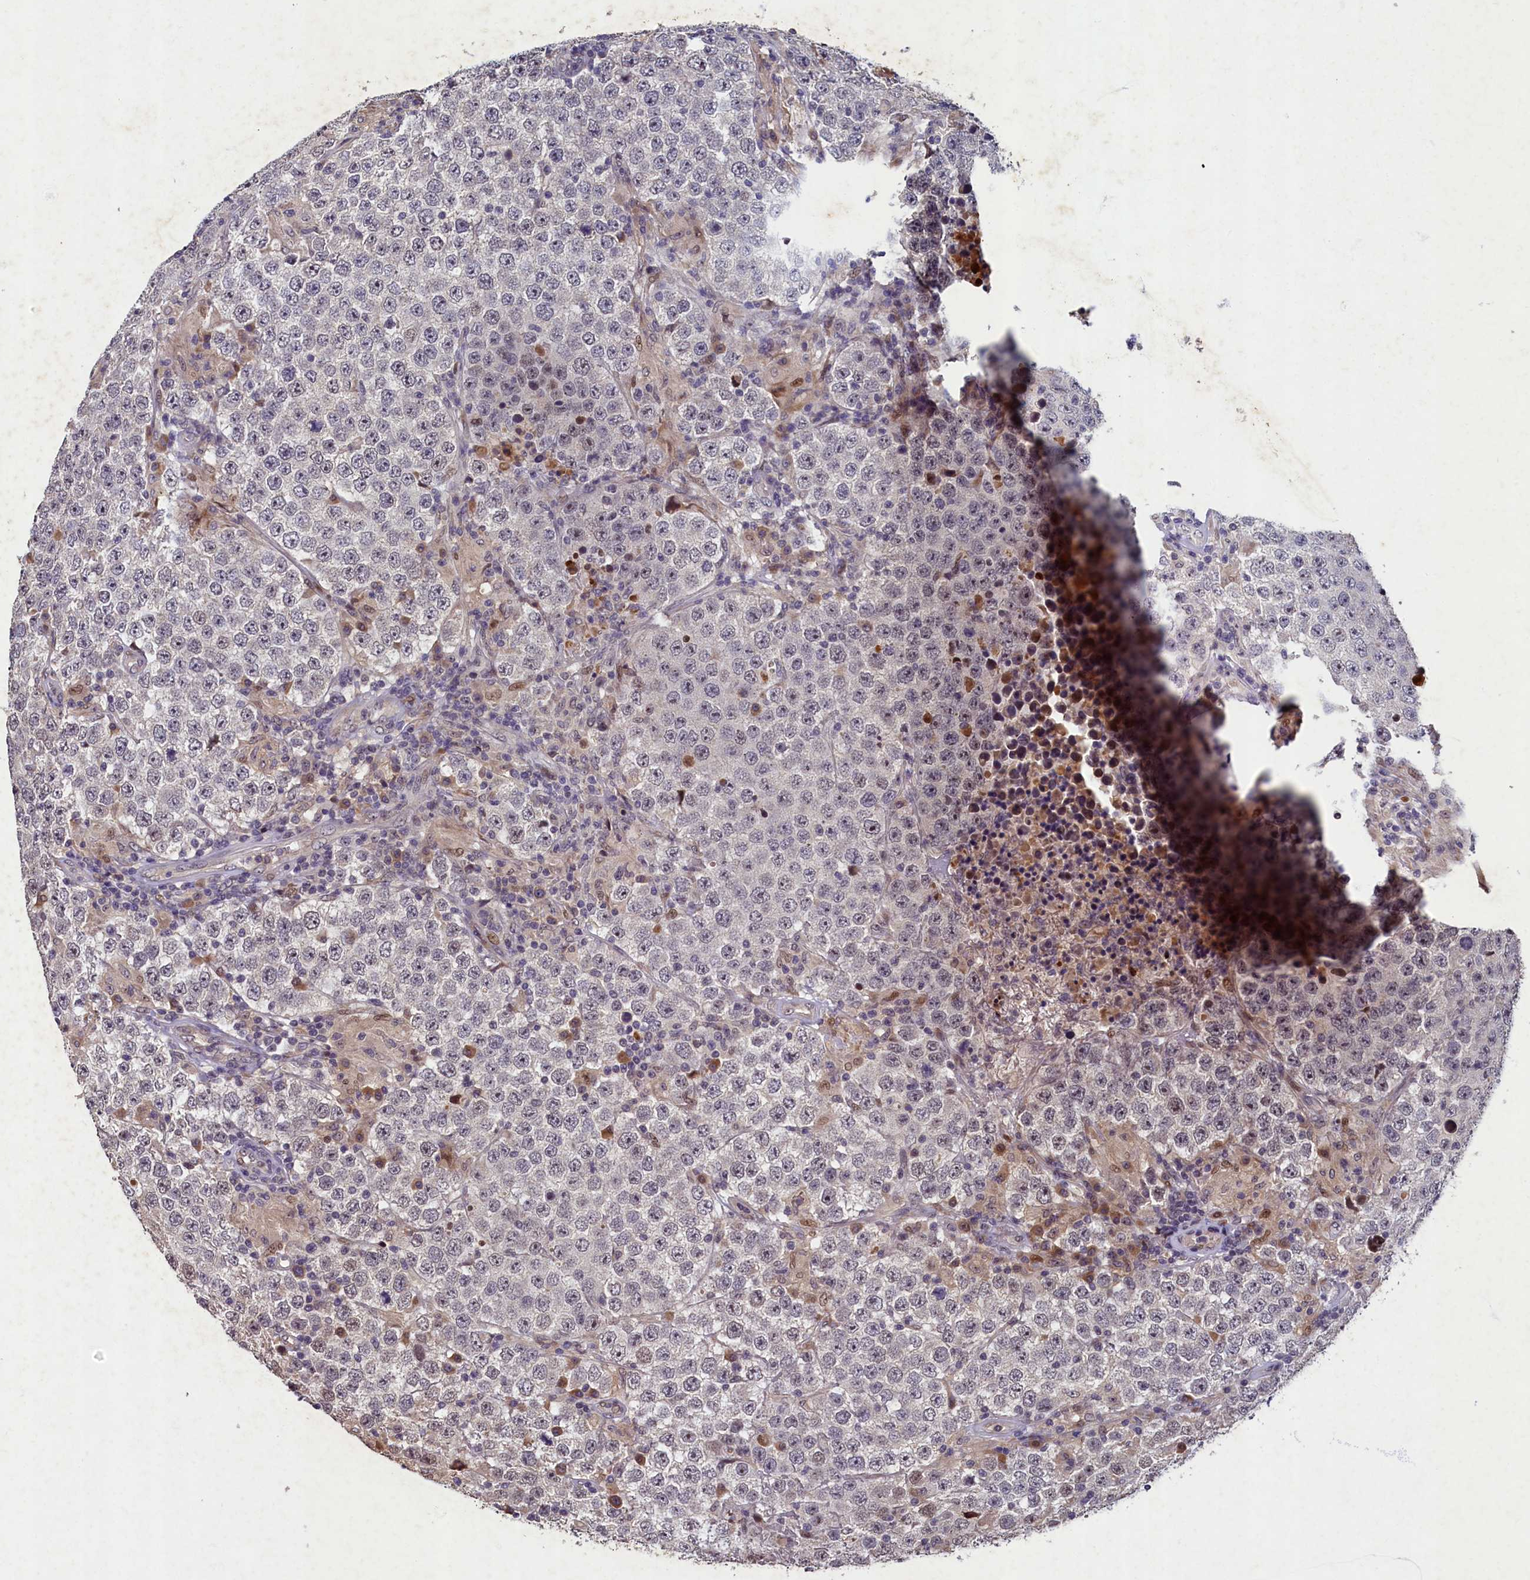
{"staining": {"intensity": "weak", "quantity": "25%-75%", "location": "cytoplasmic/membranous"}, "tissue": "testis cancer", "cell_type": "Tumor cells", "image_type": "cancer", "snomed": [{"axis": "morphology", "description": "Normal tissue, NOS"}, {"axis": "morphology", "description": "Urothelial carcinoma, High grade"}, {"axis": "morphology", "description": "Seminoma, NOS"}, {"axis": "morphology", "description": "Carcinoma, Embryonal, NOS"}, {"axis": "topography", "description": "Urinary bladder"}, {"axis": "topography", "description": "Testis"}], "caption": "Protein analysis of testis cancer (seminoma) tissue demonstrates weak cytoplasmic/membranous positivity in about 25%-75% of tumor cells.", "gene": "LATS2", "patient": {"sex": "male", "age": 41}}